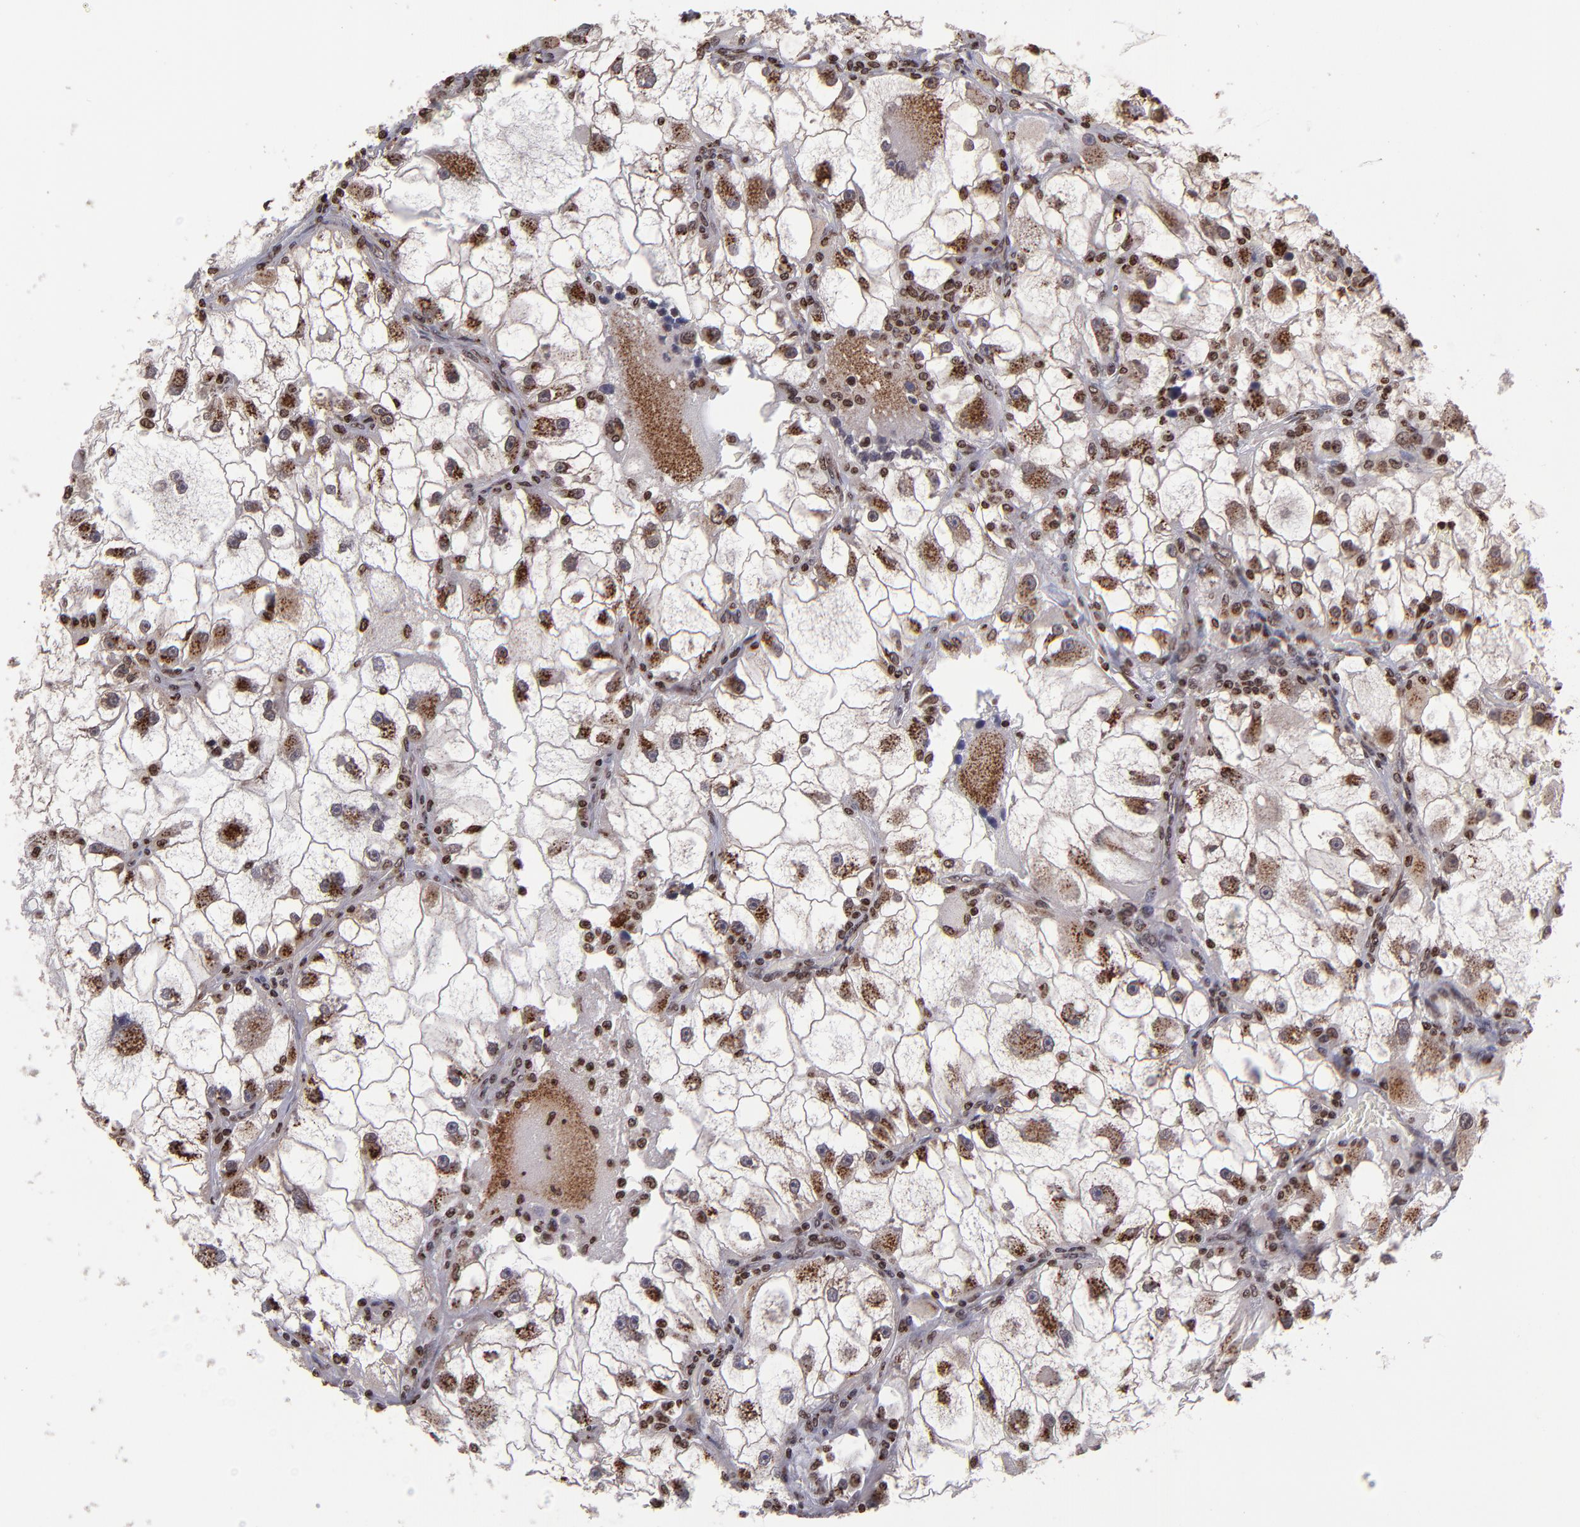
{"staining": {"intensity": "moderate", "quantity": ">75%", "location": "cytoplasmic/membranous,nuclear"}, "tissue": "renal cancer", "cell_type": "Tumor cells", "image_type": "cancer", "snomed": [{"axis": "morphology", "description": "Adenocarcinoma, NOS"}, {"axis": "topography", "description": "Kidney"}], "caption": "Tumor cells show moderate cytoplasmic/membranous and nuclear positivity in about >75% of cells in adenocarcinoma (renal).", "gene": "CSDC2", "patient": {"sex": "female", "age": 73}}